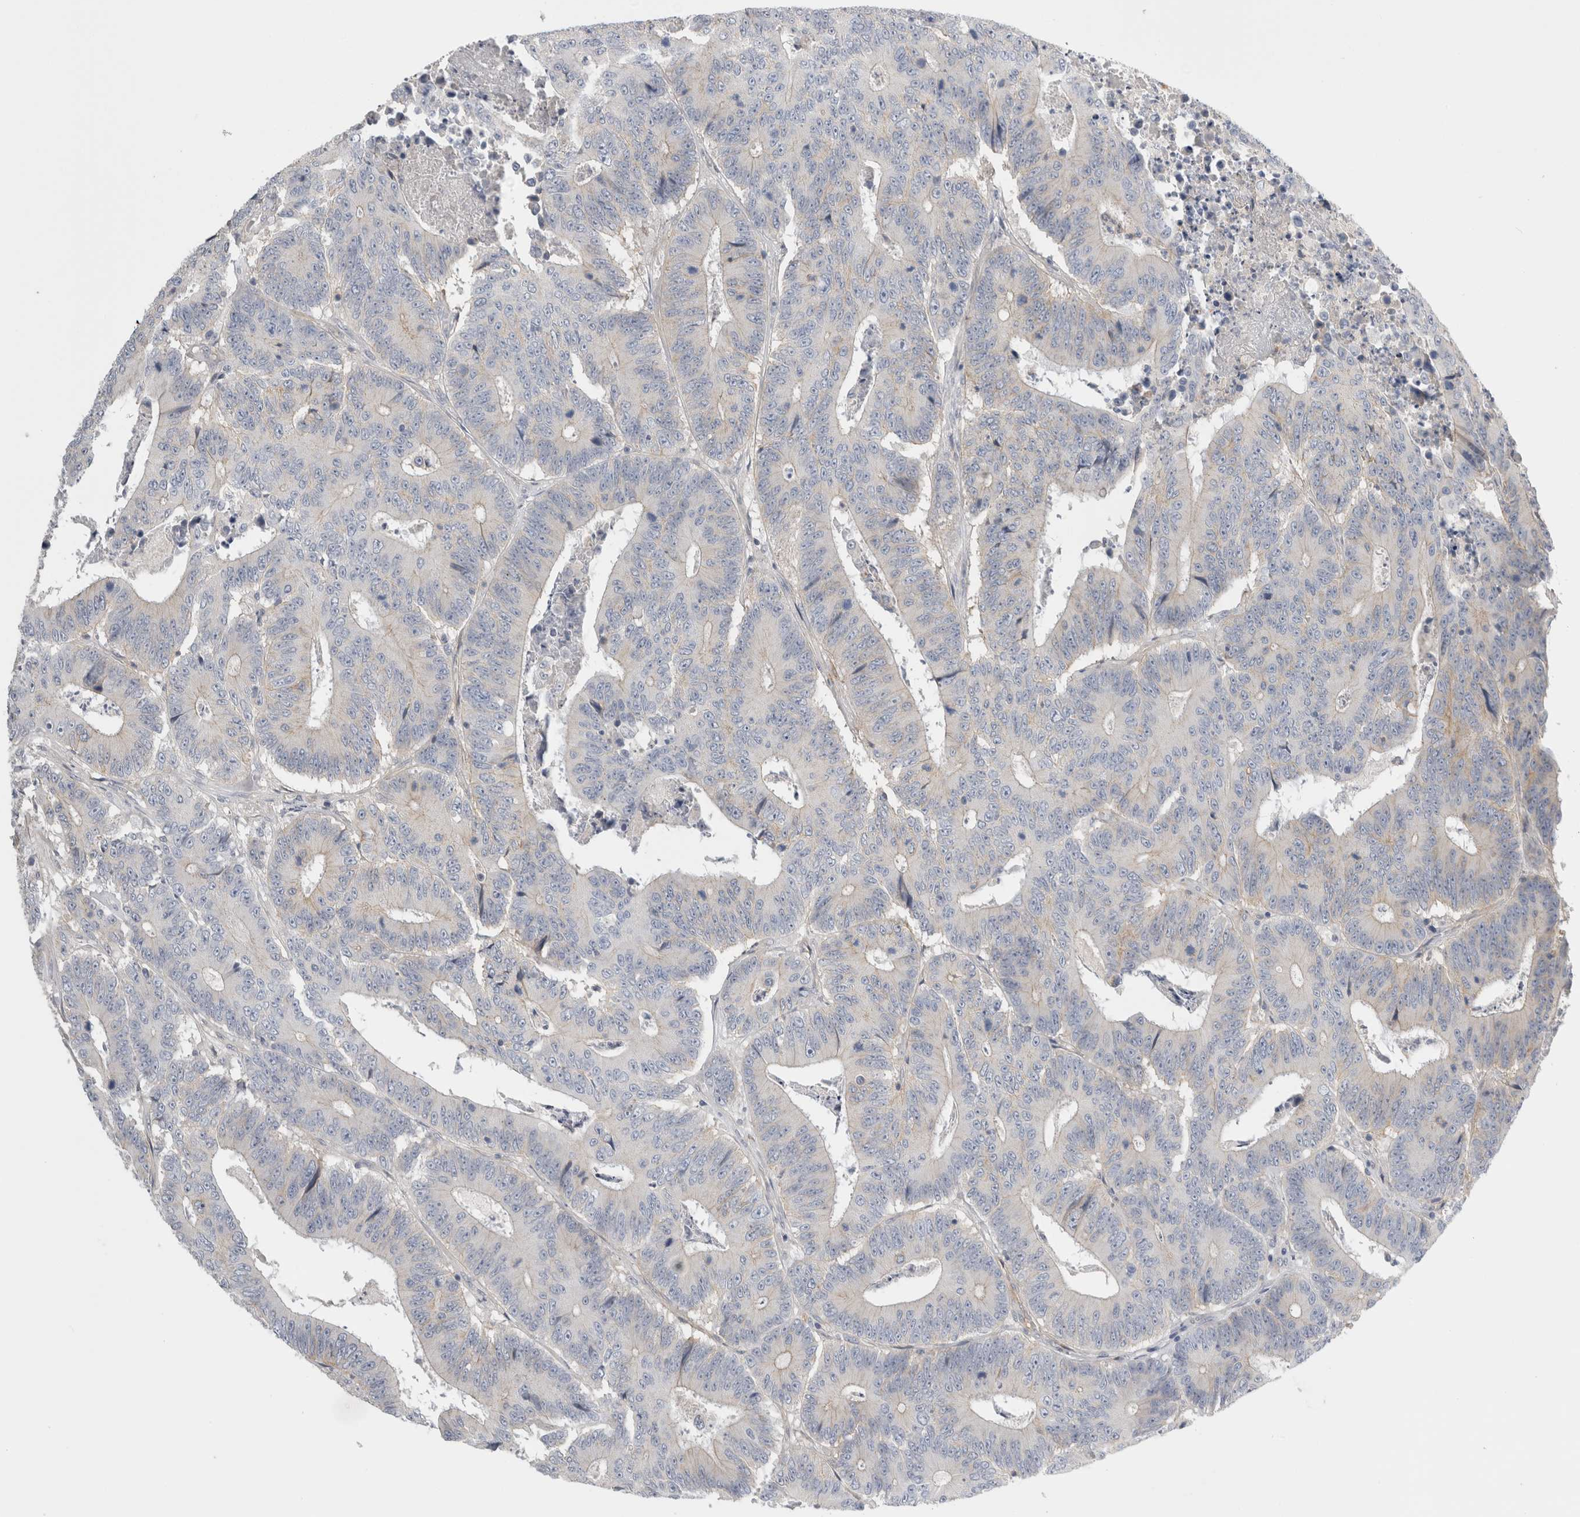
{"staining": {"intensity": "negative", "quantity": "none", "location": "none"}, "tissue": "colorectal cancer", "cell_type": "Tumor cells", "image_type": "cancer", "snomed": [{"axis": "morphology", "description": "Adenocarcinoma, NOS"}, {"axis": "topography", "description": "Colon"}], "caption": "Immunohistochemistry (IHC) of colorectal cancer (adenocarcinoma) shows no expression in tumor cells.", "gene": "VANGL1", "patient": {"sex": "male", "age": 83}}